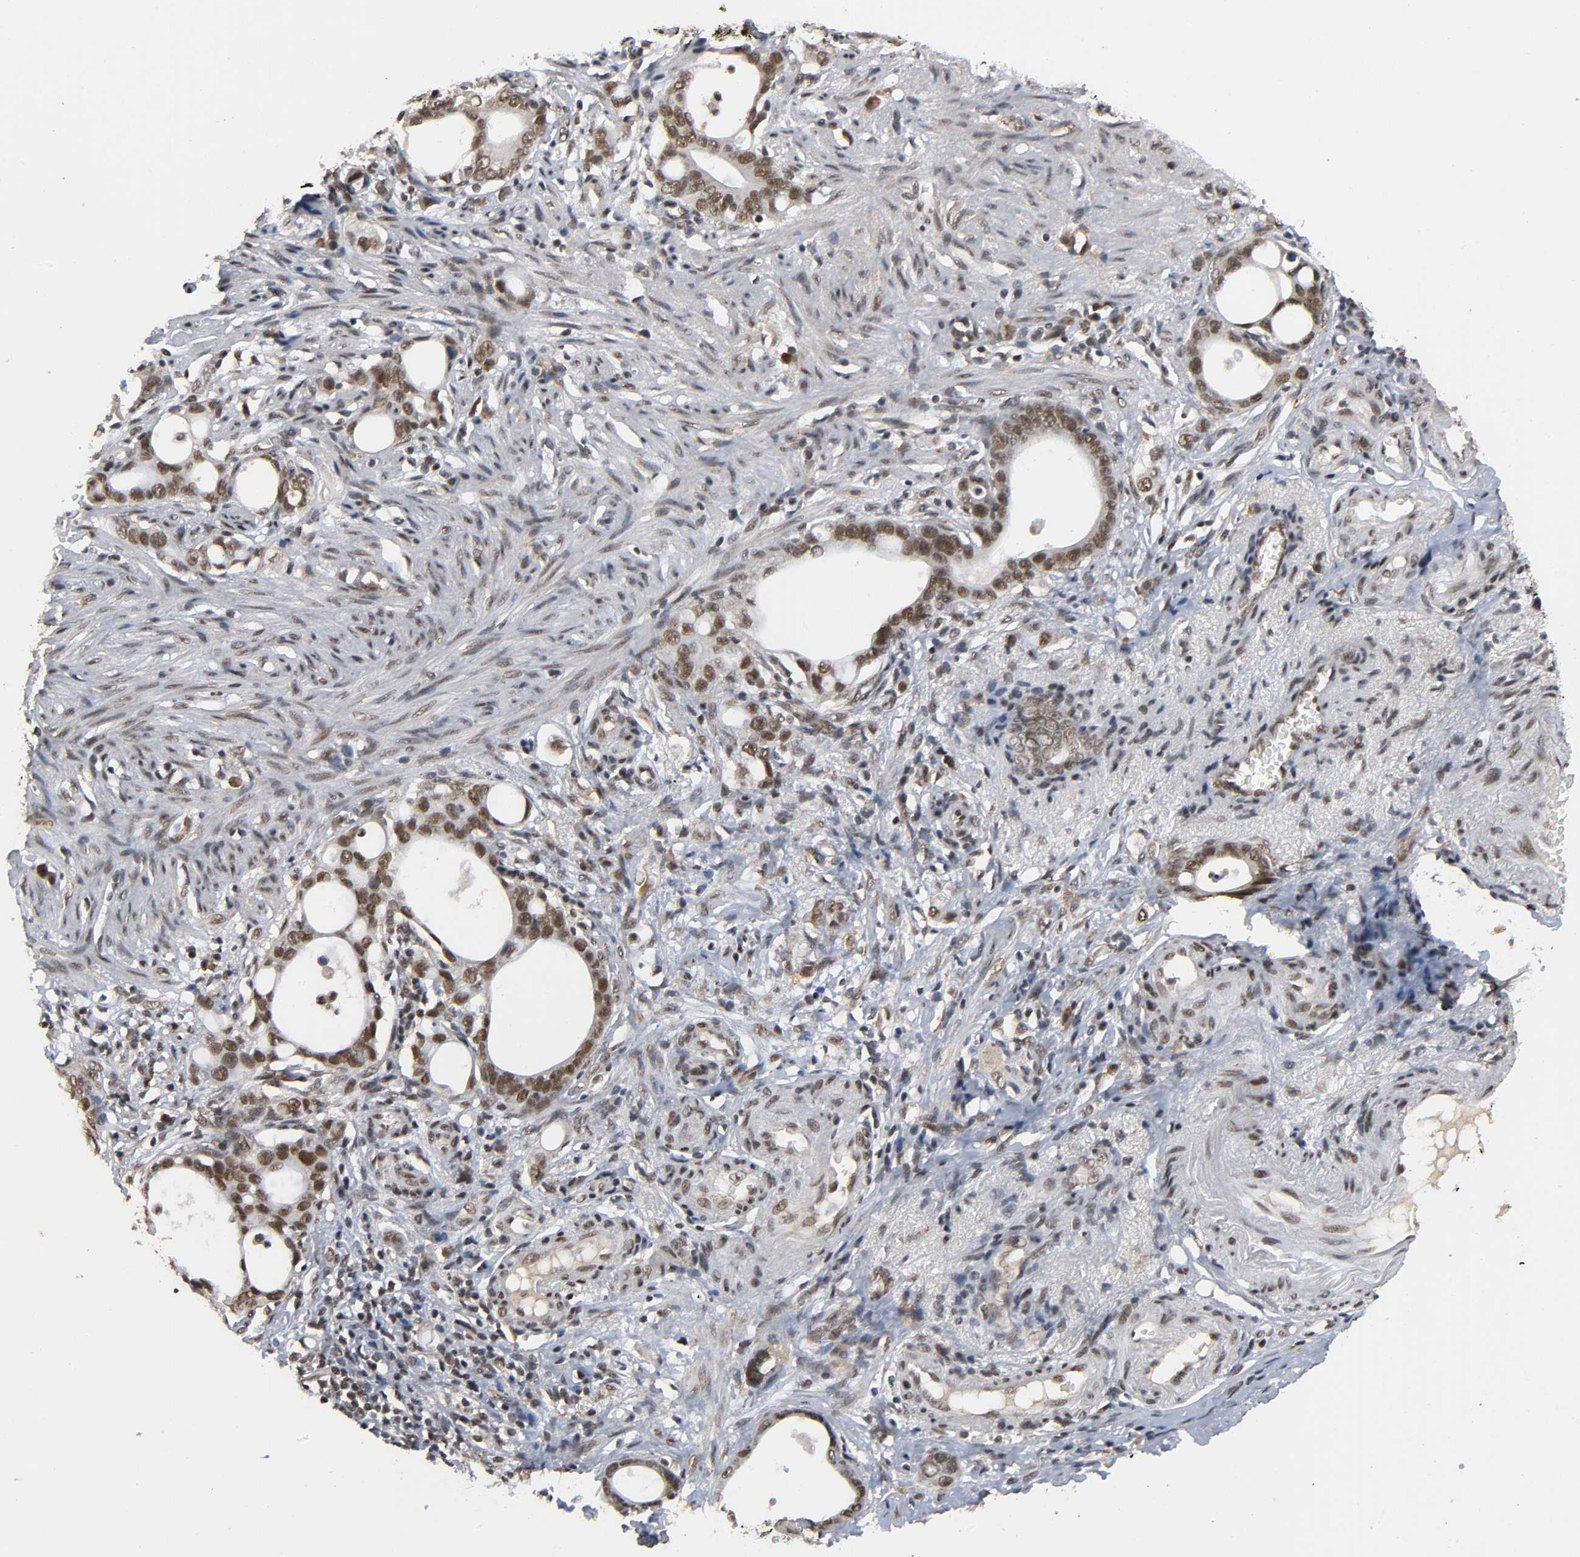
{"staining": {"intensity": "moderate", "quantity": ">75%", "location": "cytoplasmic/membranous,nuclear"}, "tissue": "stomach cancer", "cell_type": "Tumor cells", "image_type": "cancer", "snomed": [{"axis": "morphology", "description": "Adenocarcinoma, NOS"}, {"axis": "topography", "description": "Stomach"}], "caption": "Immunohistochemical staining of human stomach cancer exhibits medium levels of moderate cytoplasmic/membranous and nuclear expression in approximately >75% of tumor cells. (DAB (3,3'-diaminobenzidine) = brown stain, brightfield microscopy at high magnification).", "gene": "ZNF384", "patient": {"sex": "female", "age": 75}}